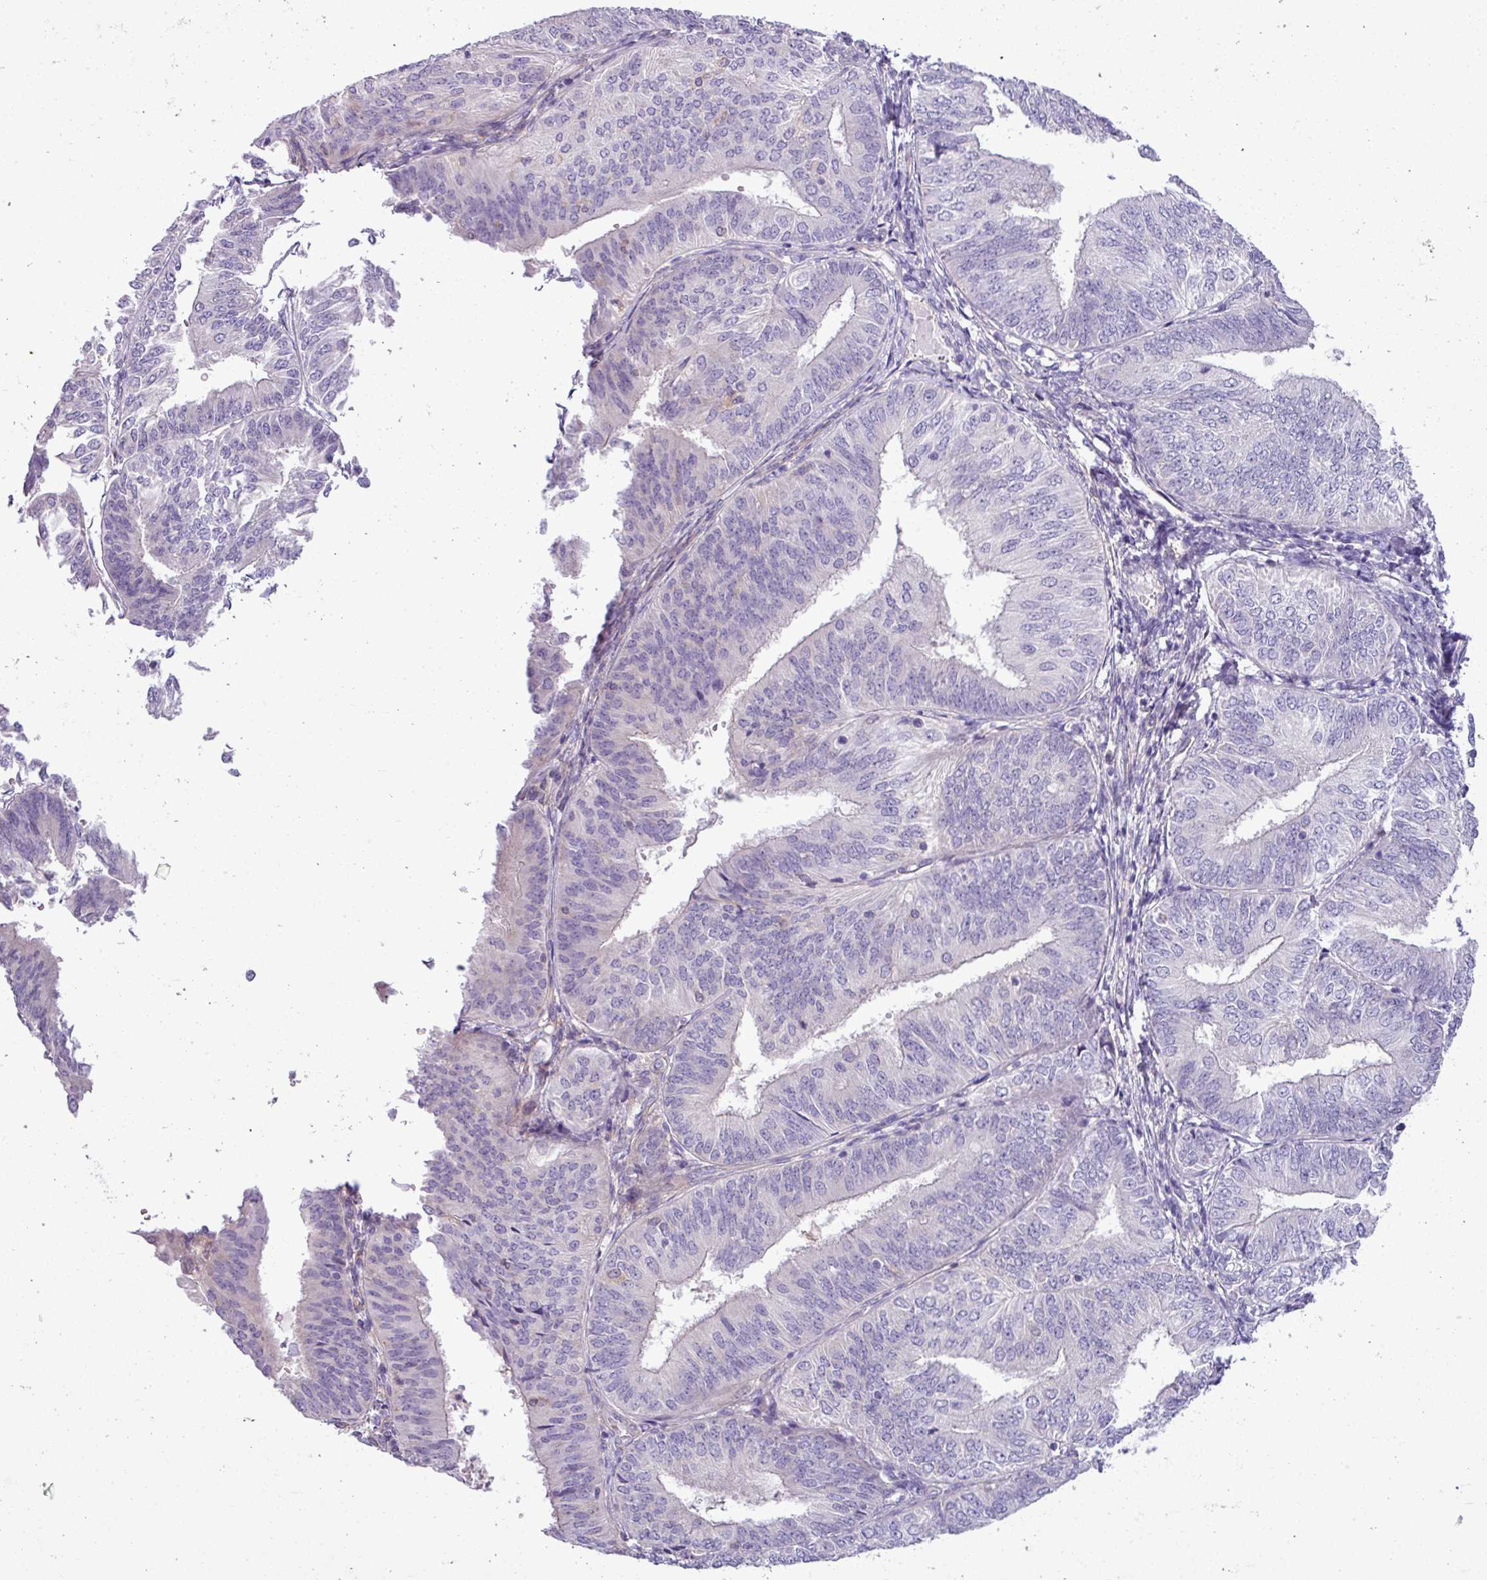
{"staining": {"intensity": "negative", "quantity": "none", "location": "none"}, "tissue": "endometrial cancer", "cell_type": "Tumor cells", "image_type": "cancer", "snomed": [{"axis": "morphology", "description": "Adenocarcinoma, NOS"}, {"axis": "topography", "description": "Endometrium"}], "caption": "This is an IHC micrograph of human adenocarcinoma (endometrial). There is no staining in tumor cells.", "gene": "KIRREL3", "patient": {"sex": "female", "age": 58}}